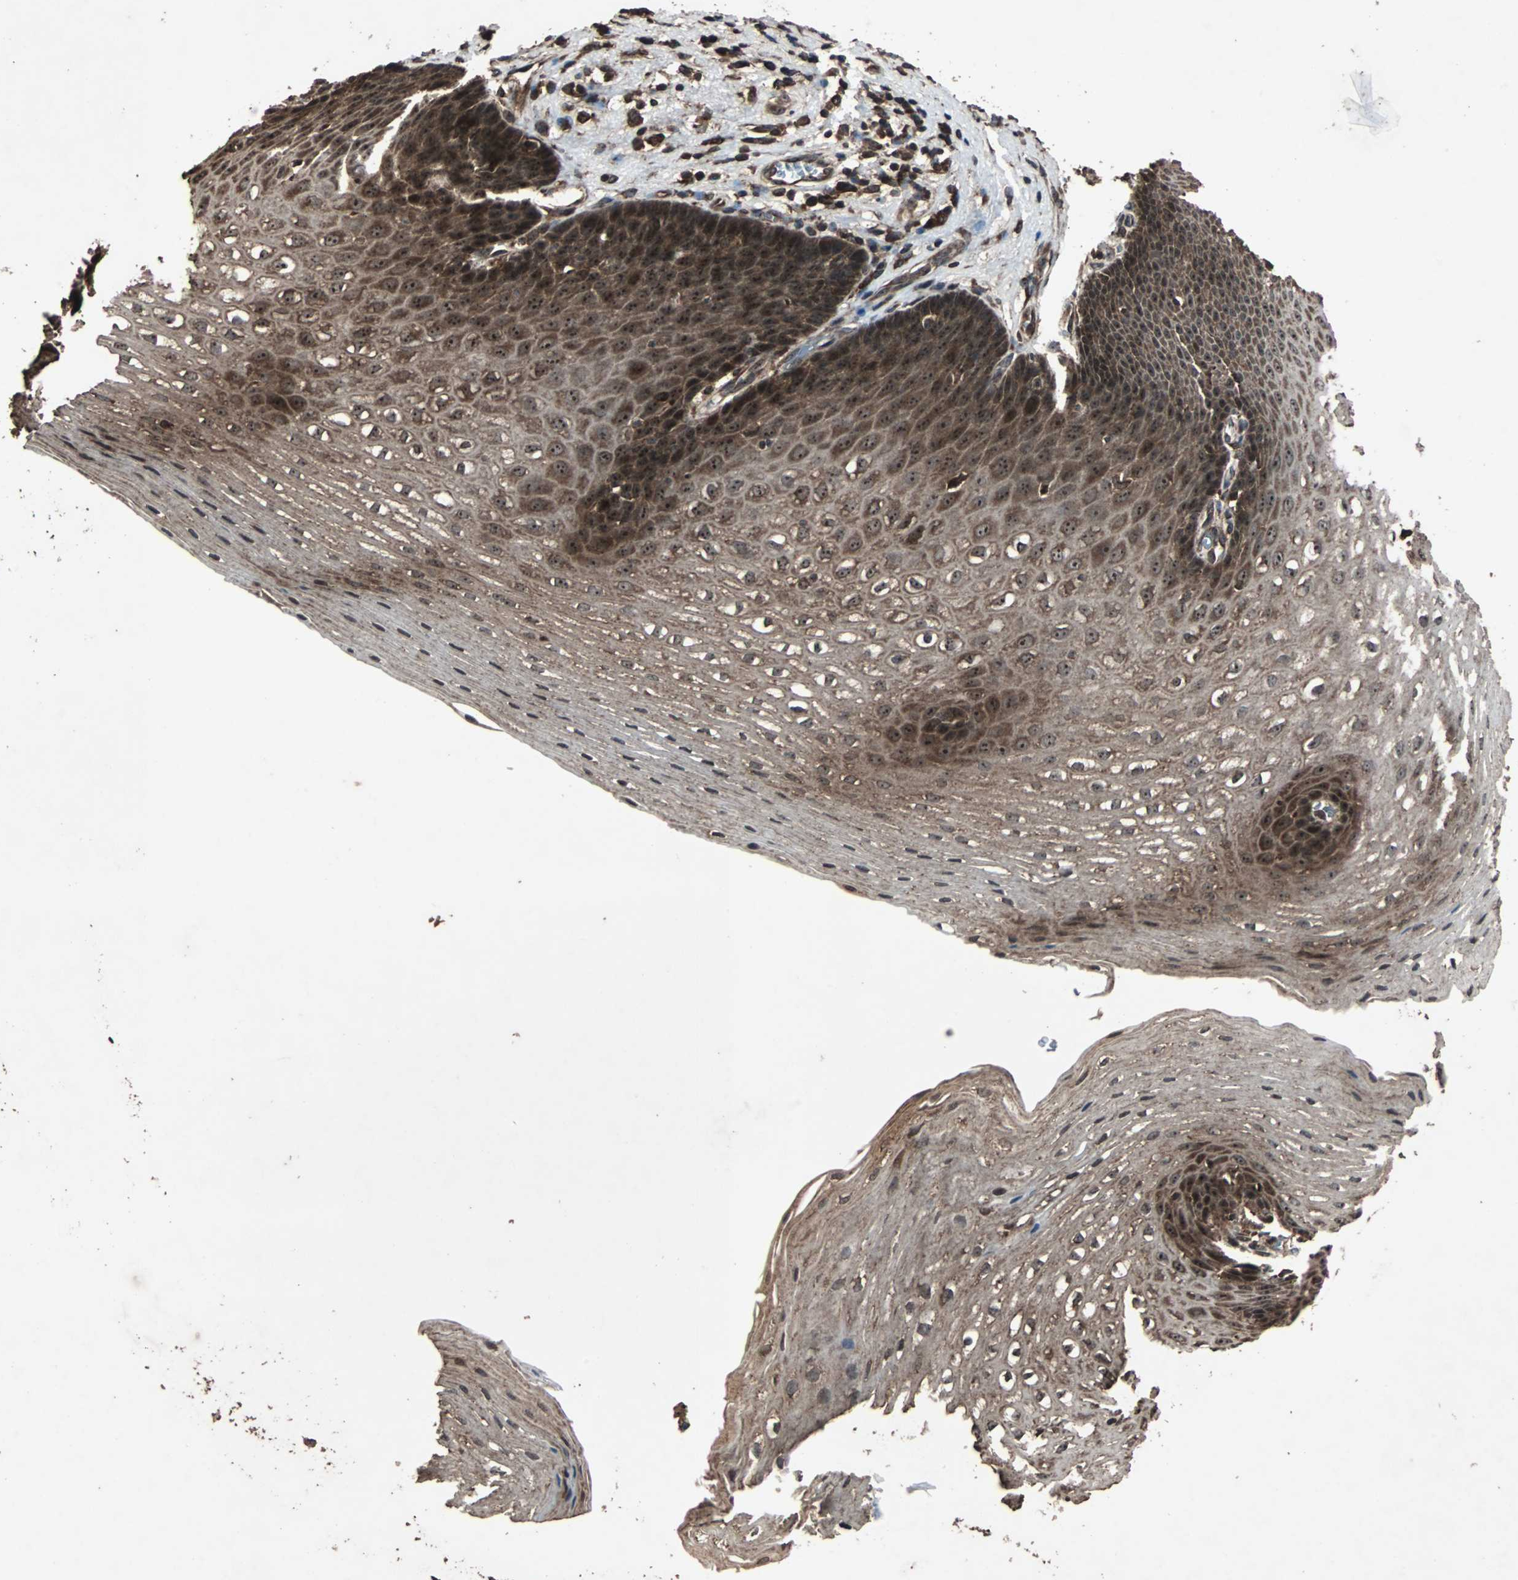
{"staining": {"intensity": "strong", "quantity": ">75%", "location": "cytoplasmic/membranous,nuclear"}, "tissue": "esophagus", "cell_type": "Squamous epithelial cells", "image_type": "normal", "snomed": [{"axis": "morphology", "description": "Normal tissue, NOS"}, {"axis": "topography", "description": "Esophagus"}], "caption": "Approximately >75% of squamous epithelial cells in unremarkable human esophagus demonstrate strong cytoplasmic/membranous,nuclear protein positivity as visualized by brown immunohistochemical staining.", "gene": "LAMTOR5", "patient": {"sex": "male", "age": 48}}